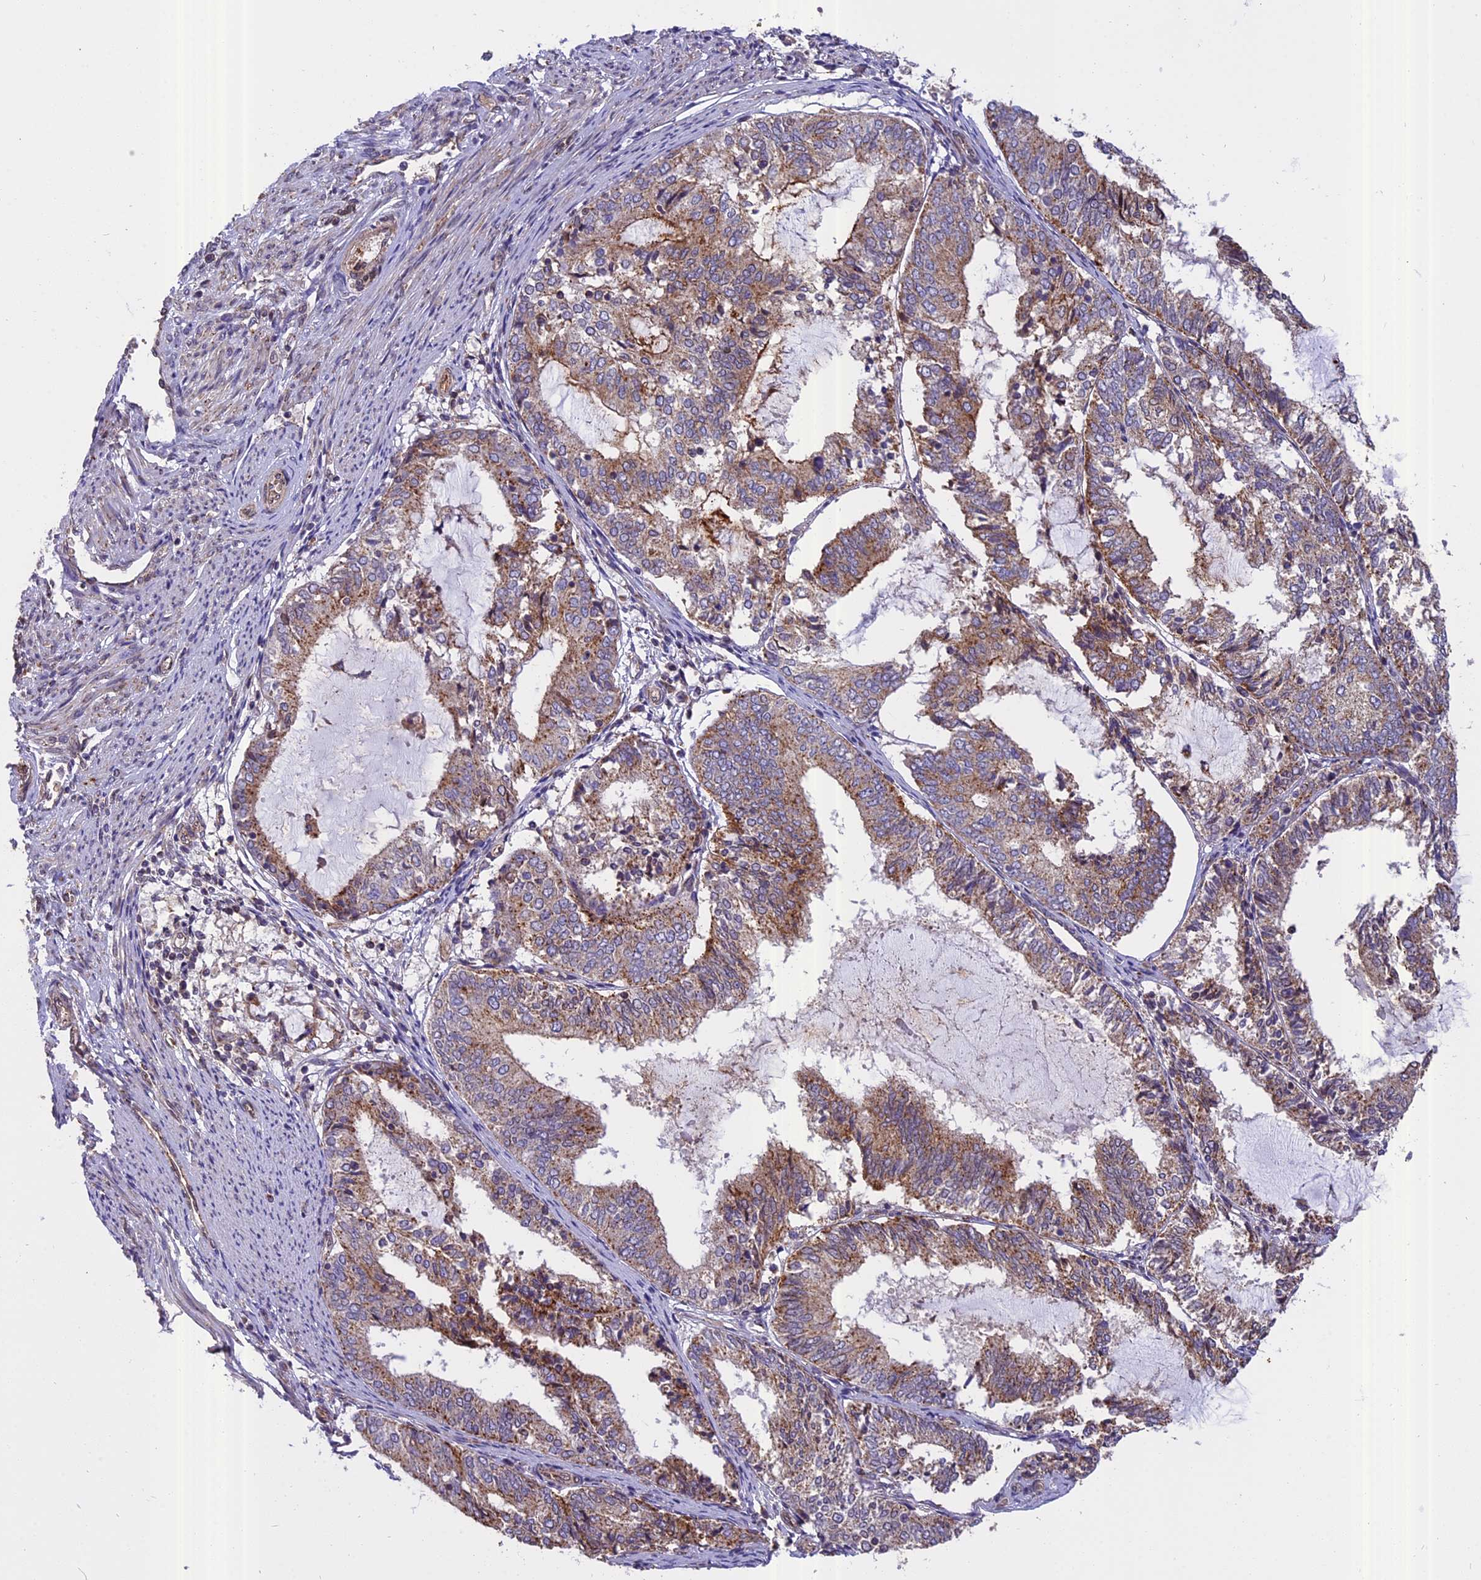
{"staining": {"intensity": "moderate", "quantity": ">75%", "location": "cytoplasmic/membranous"}, "tissue": "endometrial cancer", "cell_type": "Tumor cells", "image_type": "cancer", "snomed": [{"axis": "morphology", "description": "Adenocarcinoma, NOS"}, {"axis": "topography", "description": "Endometrium"}], "caption": "This photomicrograph reveals immunohistochemistry staining of endometrial cancer, with medium moderate cytoplasmic/membranous expression in approximately >75% of tumor cells.", "gene": "CHMP2A", "patient": {"sex": "female", "age": 81}}